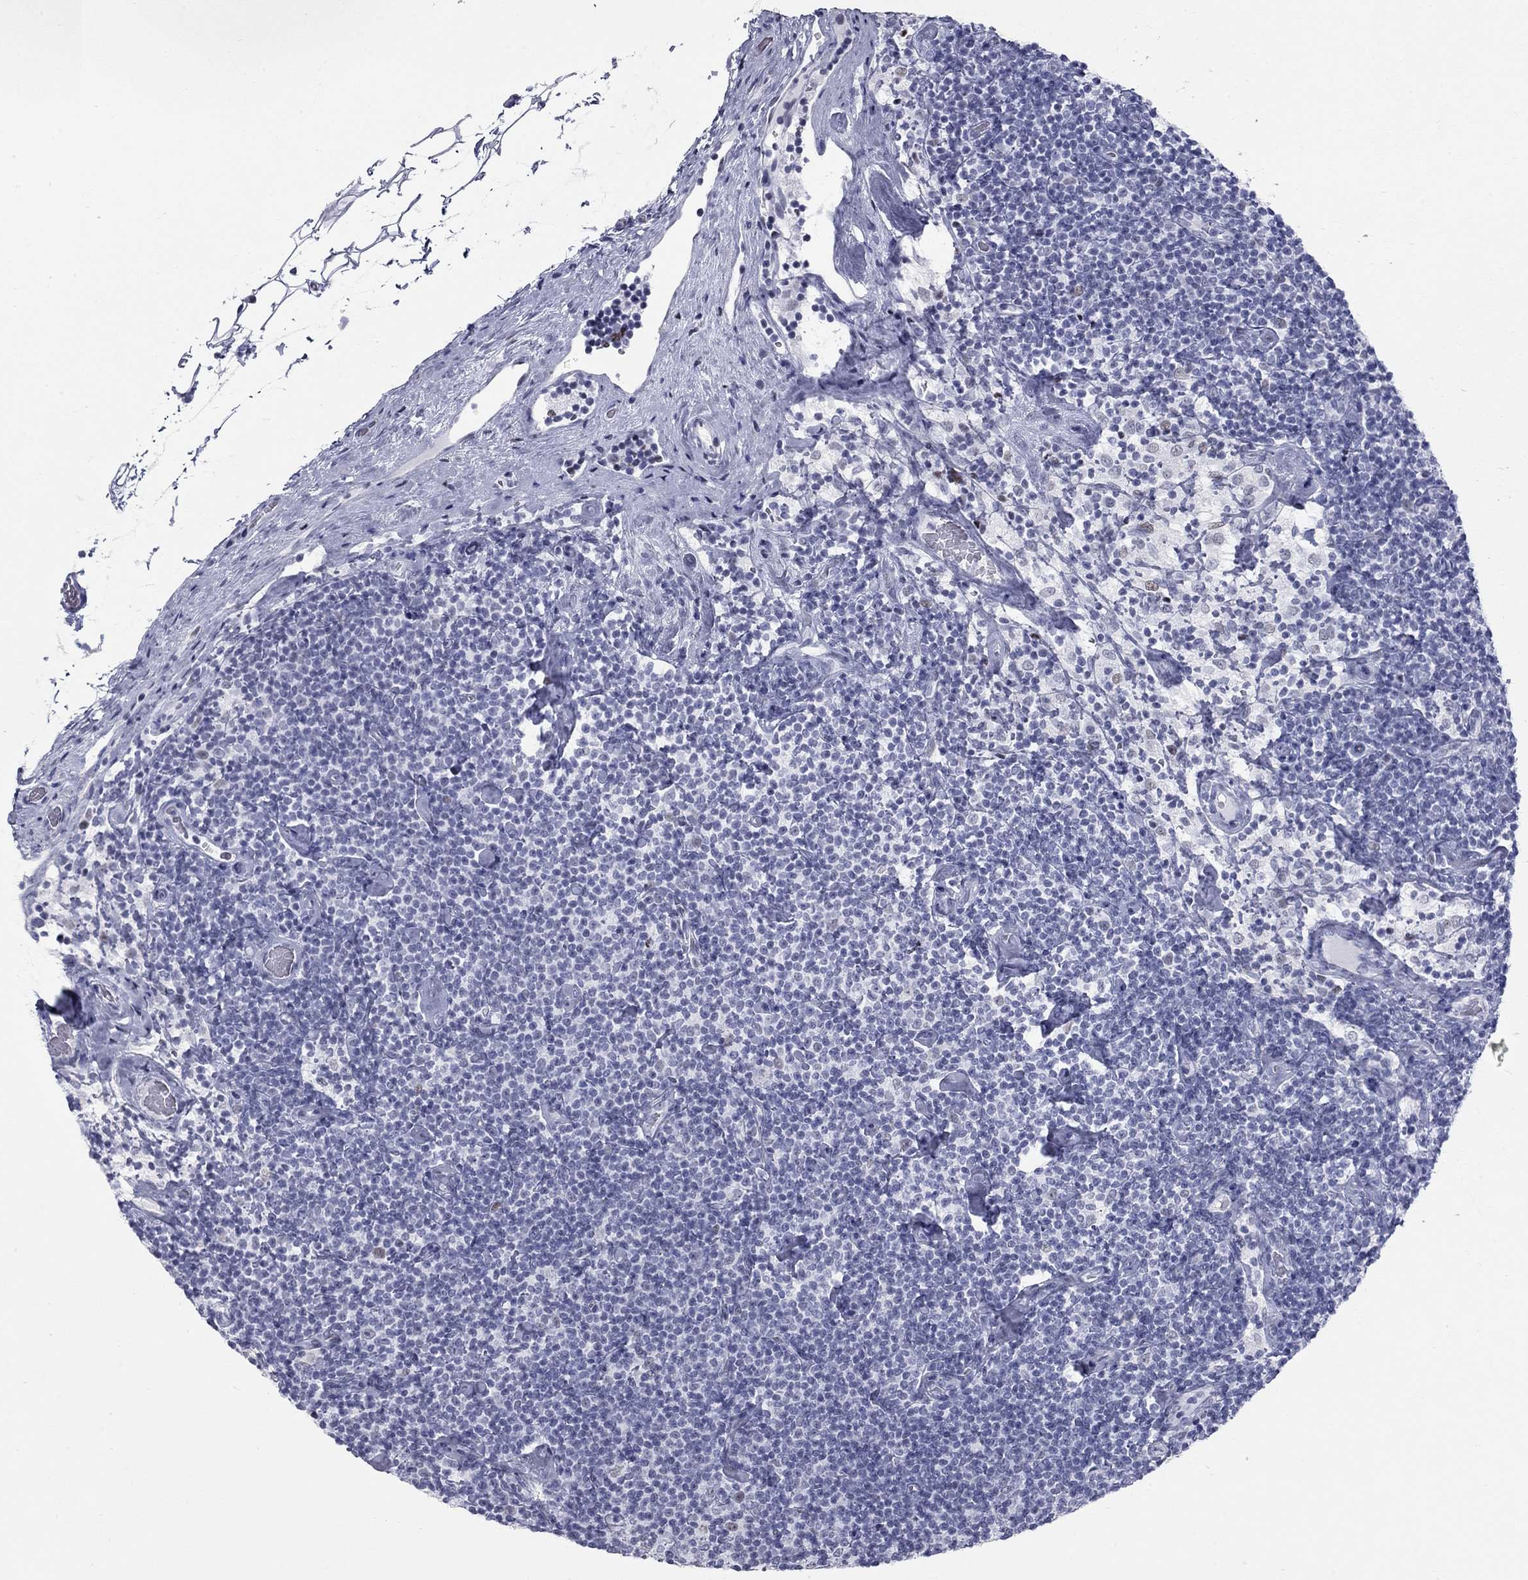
{"staining": {"intensity": "negative", "quantity": "none", "location": "none"}, "tissue": "lymphoma", "cell_type": "Tumor cells", "image_type": "cancer", "snomed": [{"axis": "morphology", "description": "Malignant lymphoma, non-Hodgkin's type, Low grade"}, {"axis": "topography", "description": "Lymph node"}], "caption": "High magnification brightfield microscopy of lymphoma stained with DAB (3,3'-diaminobenzidine) (brown) and counterstained with hematoxylin (blue): tumor cells show no significant staining.", "gene": "ASF1B", "patient": {"sex": "male", "age": 81}}